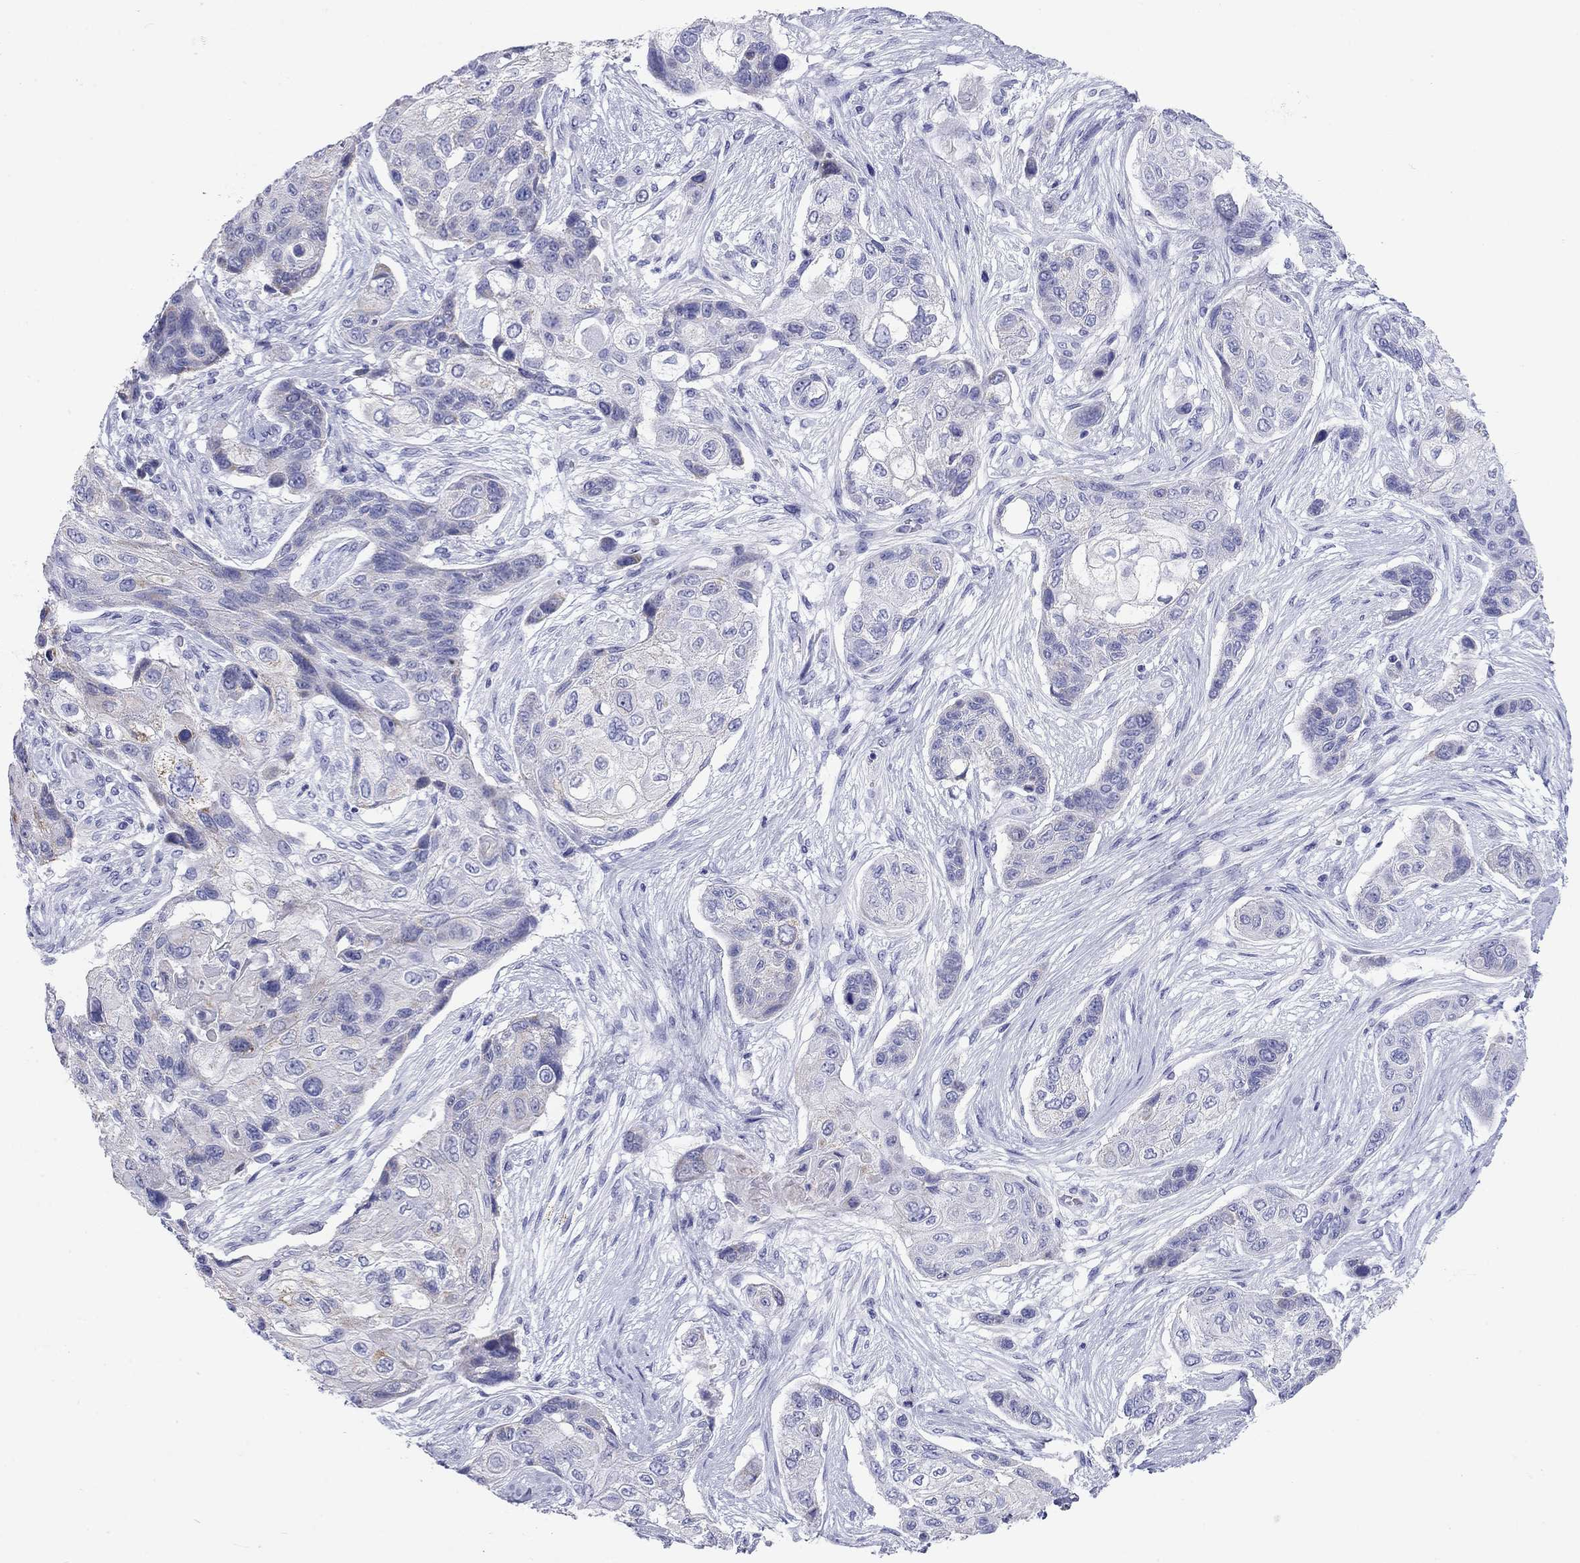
{"staining": {"intensity": "weak", "quantity": "<25%", "location": "cytoplasmic/membranous"}, "tissue": "lung cancer", "cell_type": "Tumor cells", "image_type": "cancer", "snomed": [{"axis": "morphology", "description": "Squamous cell carcinoma, NOS"}, {"axis": "topography", "description": "Lung"}], "caption": "Immunohistochemistry of human lung cancer exhibits no positivity in tumor cells. (Brightfield microscopy of DAB (3,3'-diaminobenzidine) IHC at high magnification).", "gene": "DPY19L2", "patient": {"sex": "male", "age": 69}}